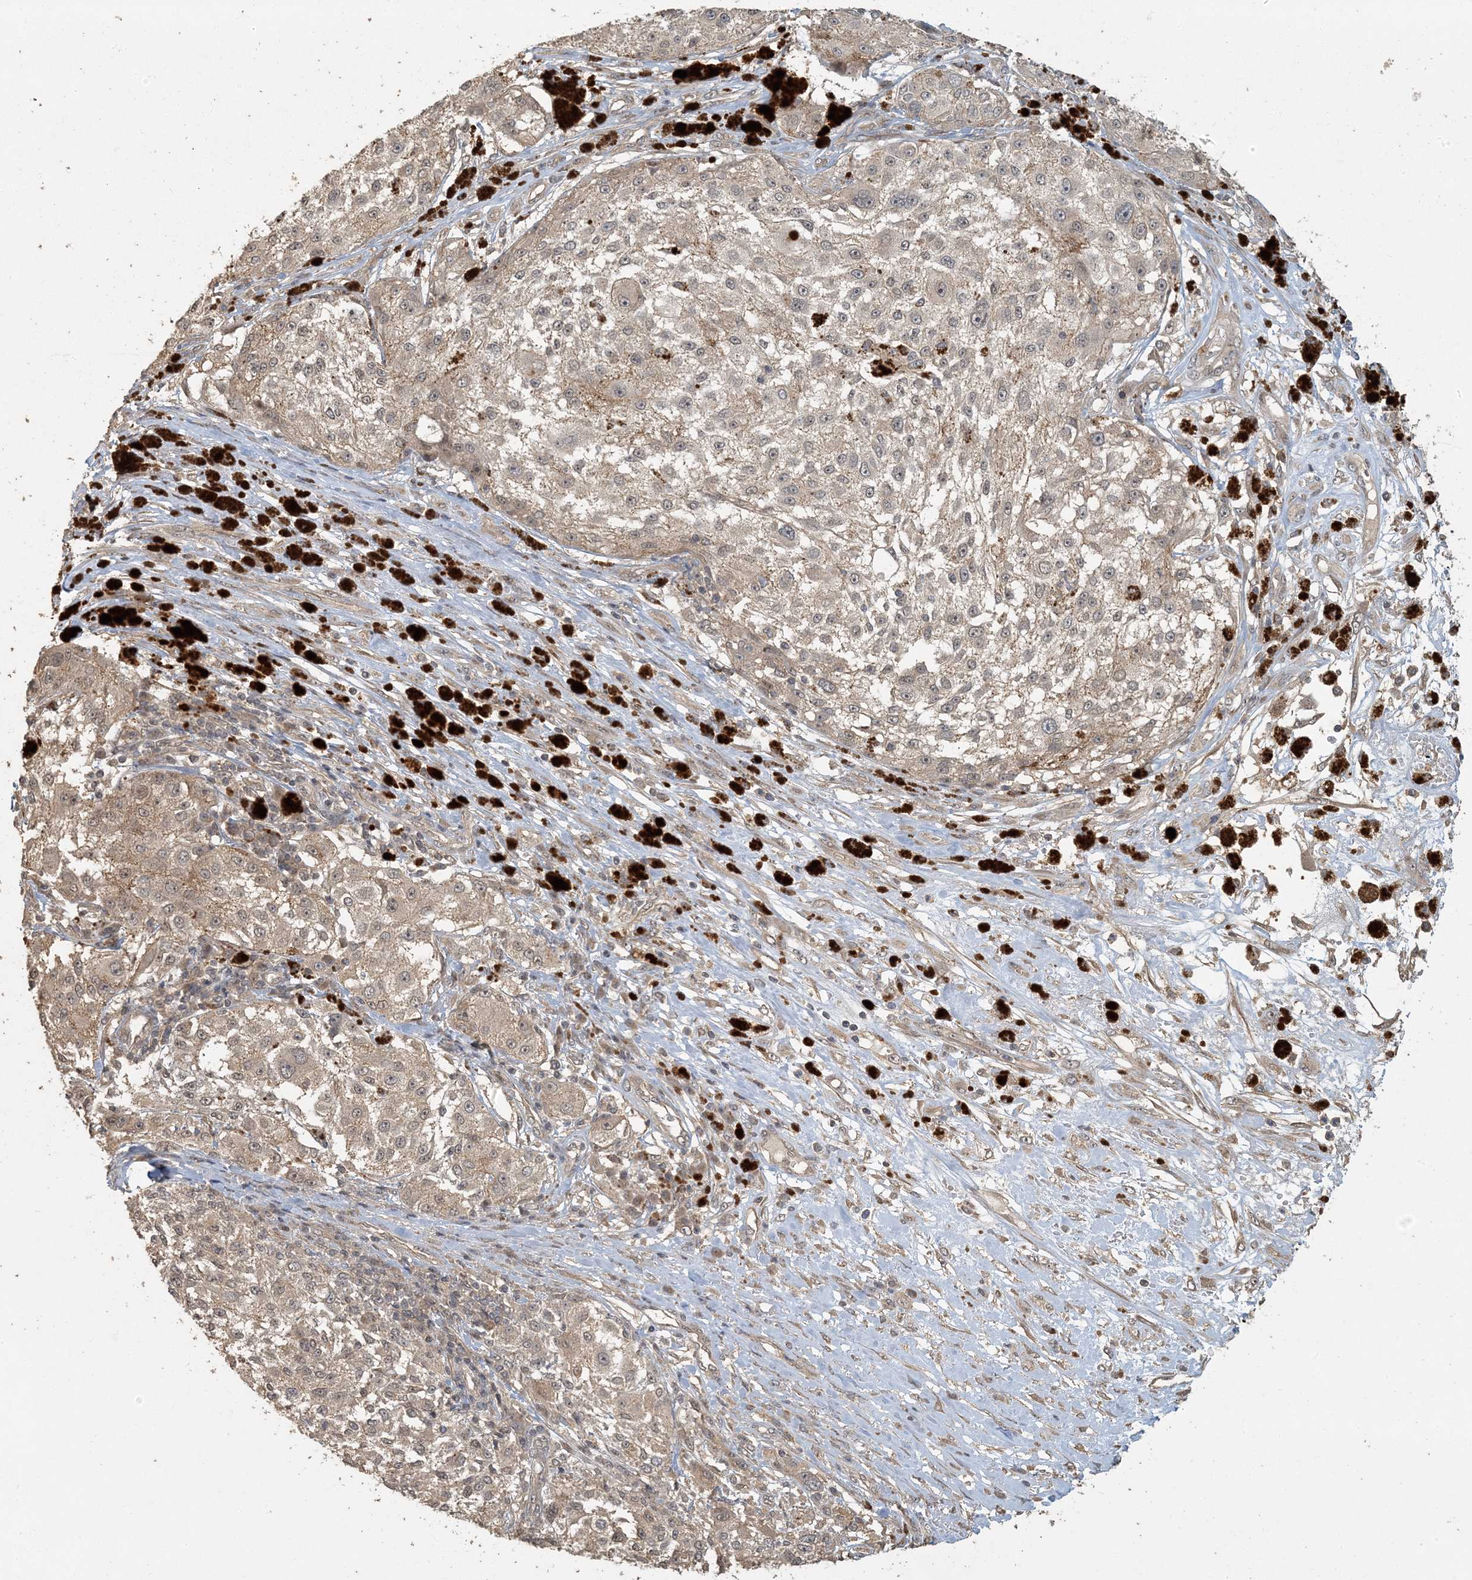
{"staining": {"intensity": "weak", "quantity": "25%-75%", "location": "cytoplasmic/membranous"}, "tissue": "melanoma", "cell_type": "Tumor cells", "image_type": "cancer", "snomed": [{"axis": "morphology", "description": "Necrosis, NOS"}, {"axis": "morphology", "description": "Malignant melanoma, NOS"}, {"axis": "topography", "description": "Skin"}], "caption": "Tumor cells display weak cytoplasmic/membranous positivity in about 25%-75% of cells in malignant melanoma.", "gene": "AK9", "patient": {"sex": "female", "age": 87}}